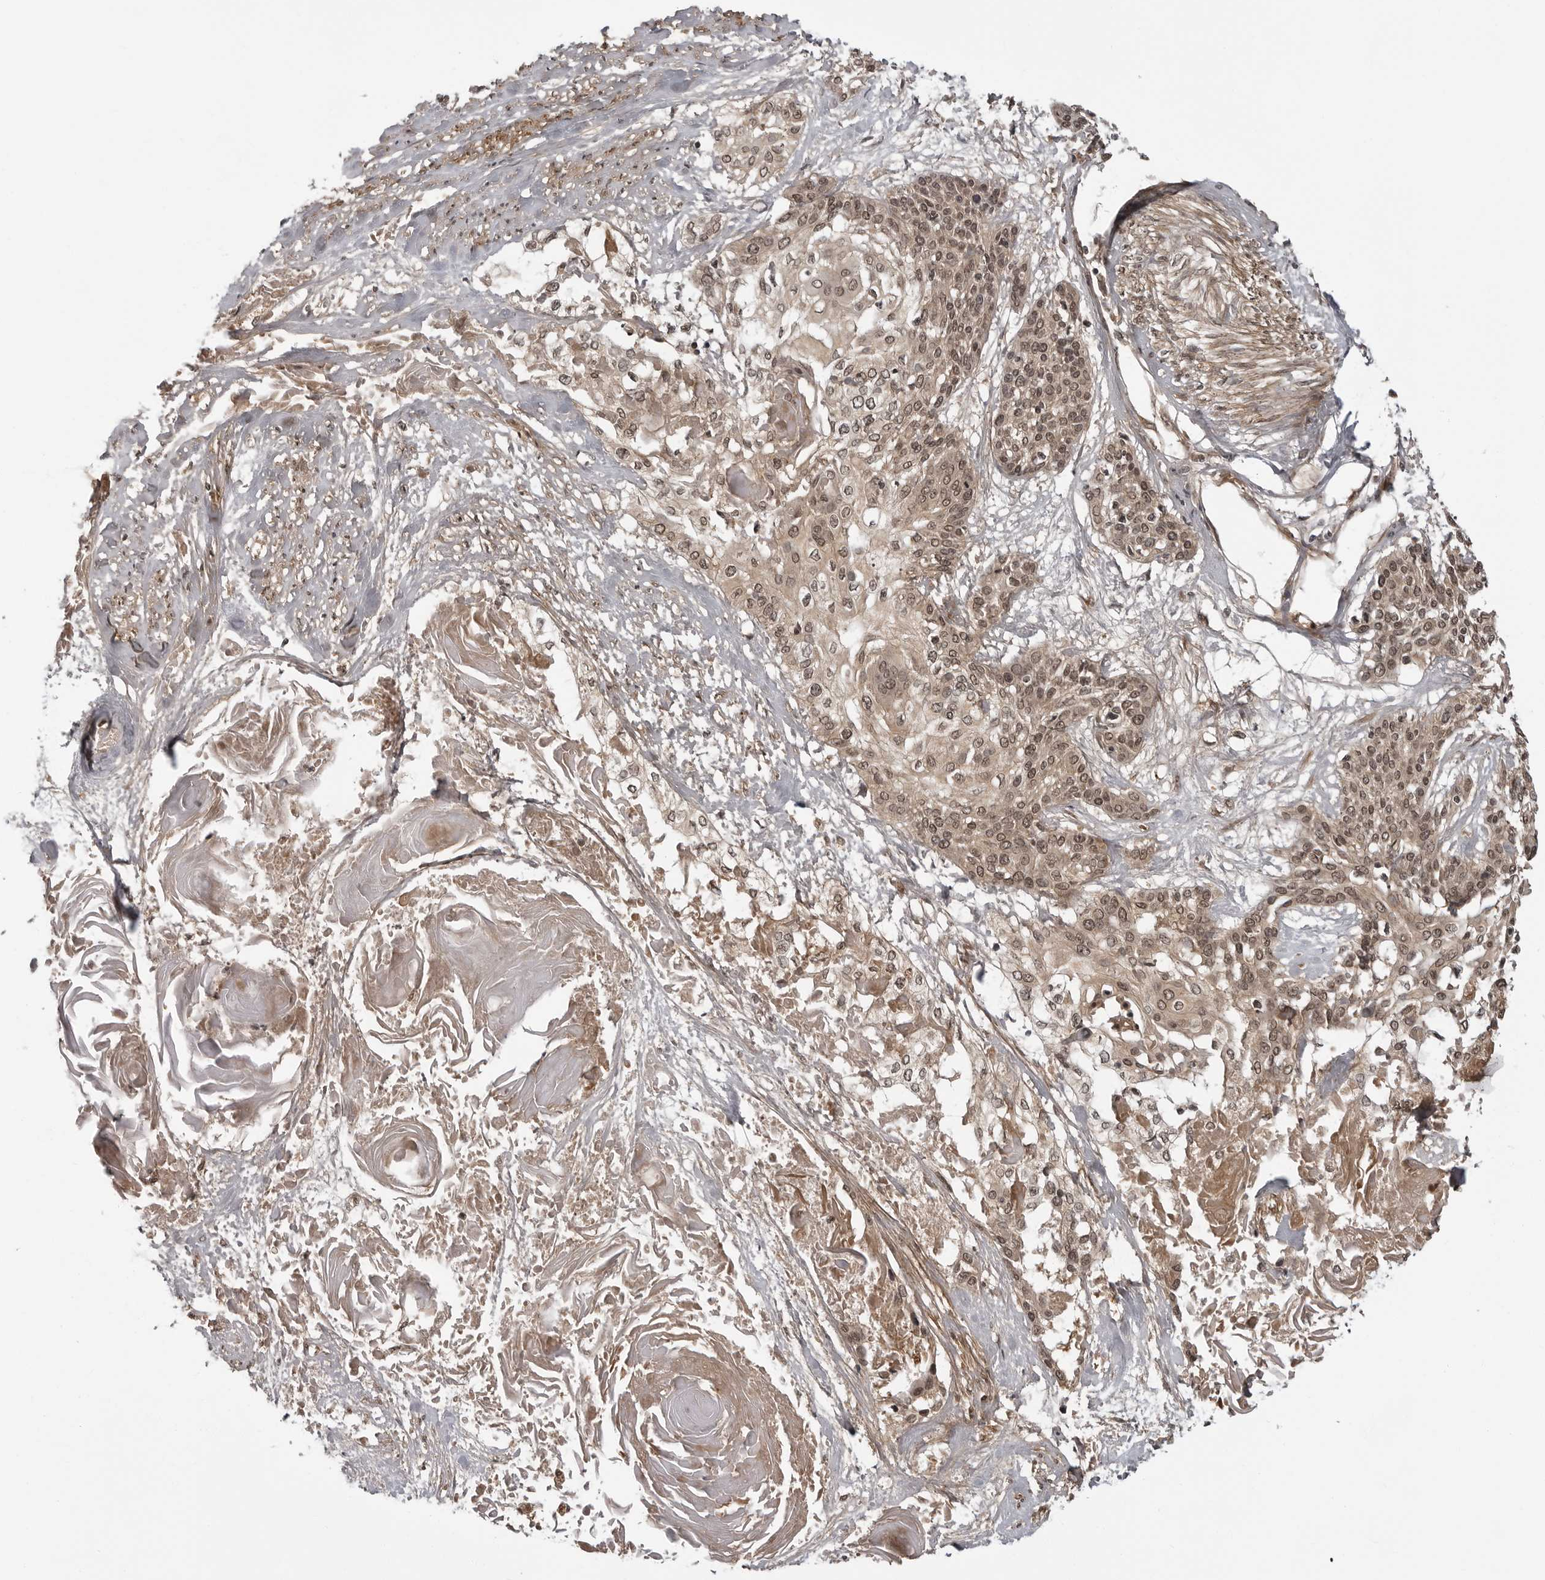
{"staining": {"intensity": "moderate", "quantity": ">75%", "location": "cytoplasmic/membranous,nuclear"}, "tissue": "cervical cancer", "cell_type": "Tumor cells", "image_type": "cancer", "snomed": [{"axis": "morphology", "description": "Squamous cell carcinoma, NOS"}, {"axis": "topography", "description": "Cervix"}], "caption": "Human cervical cancer (squamous cell carcinoma) stained for a protein (brown) displays moderate cytoplasmic/membranous and nuclear positive expression in approximately >75% of tumor cells.", "gene": "IL24", "patient": {"sex": "female", "age": 57}}